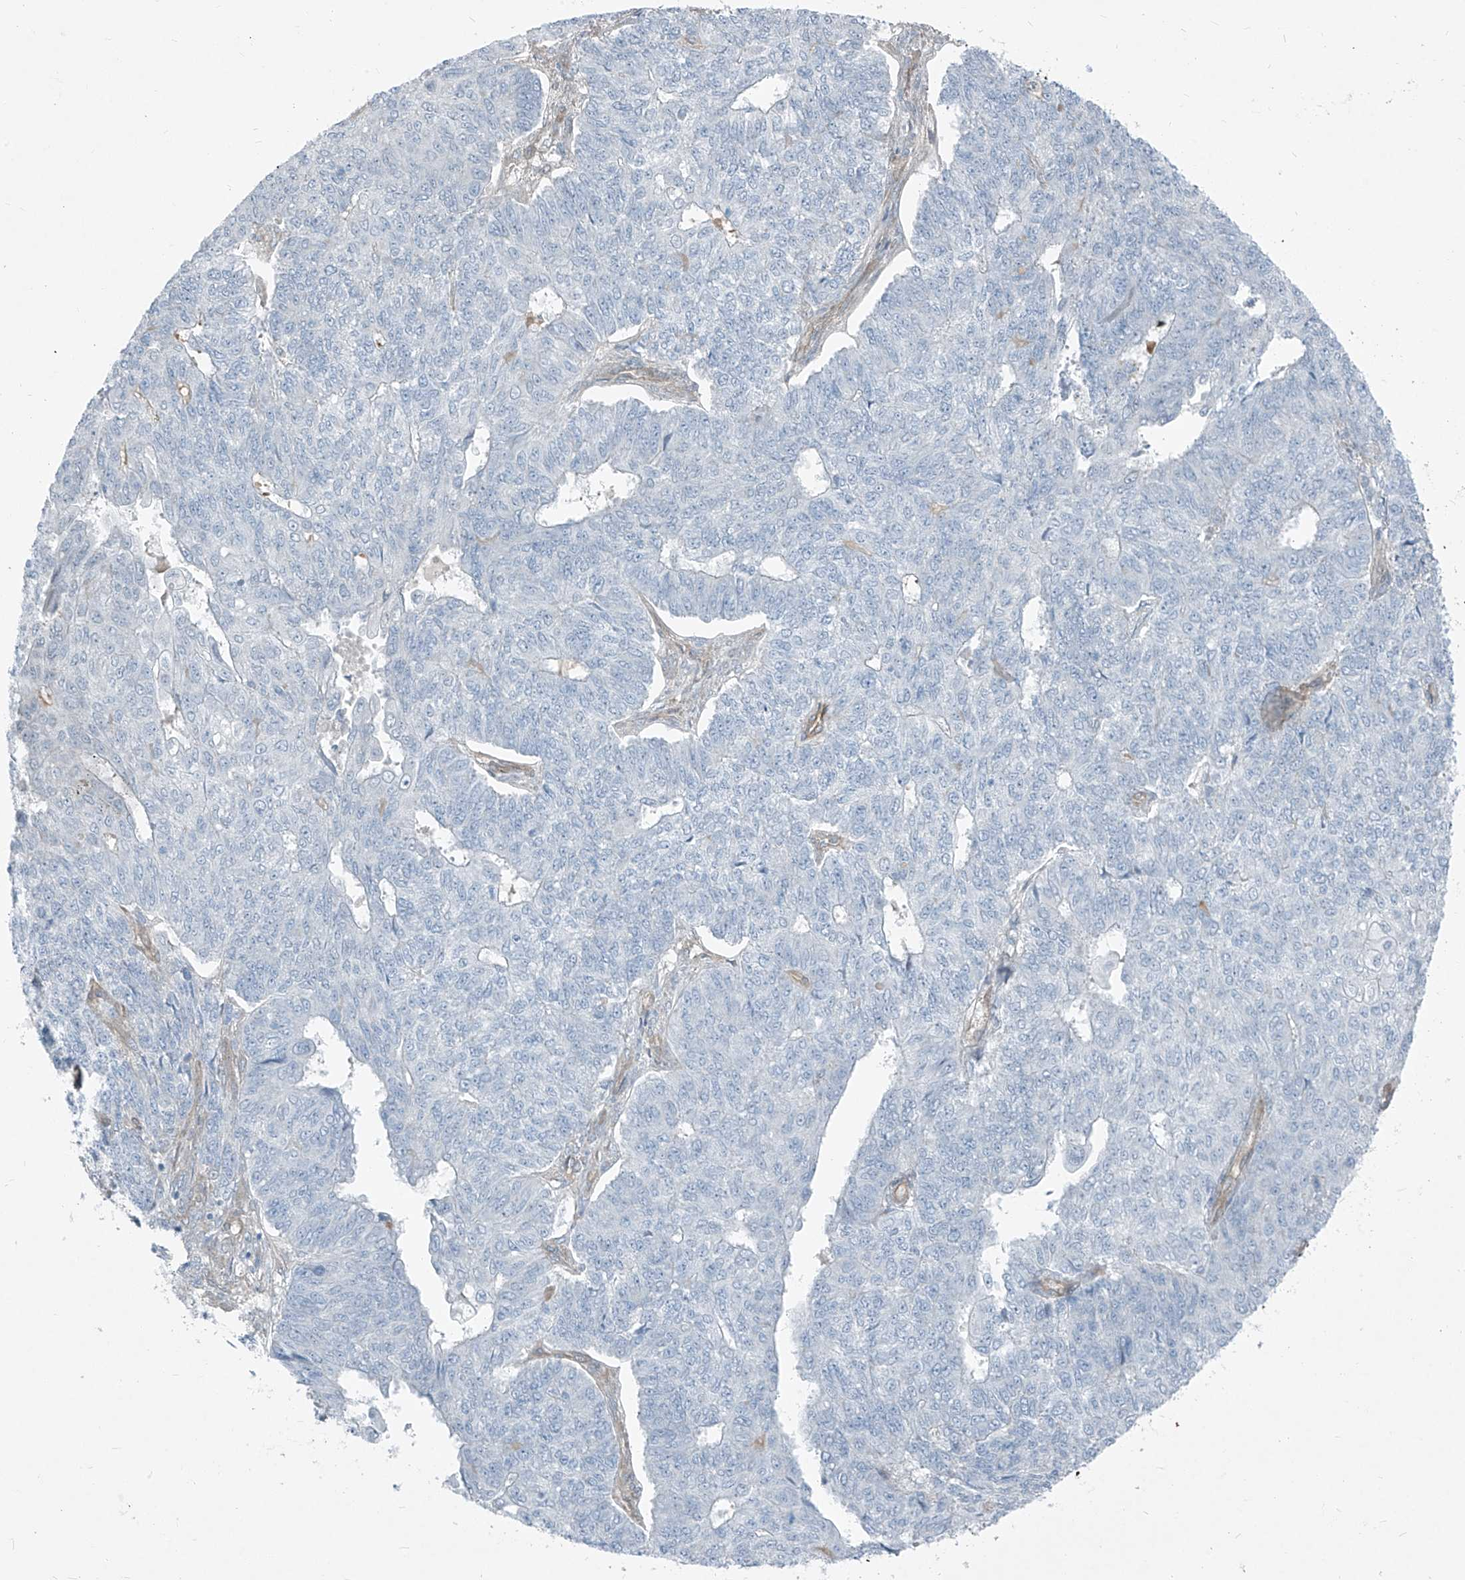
{"staining": {"intensity": "negative", "quantity": "none", "location": "none"}, "tissue": "endometrial cancer", "cell_type": "Tumor cells", "image_type": "cancer", "snomed": [{"axis": "morphology", "description": "Adenocarcinoma, NOS"}, {"axis": "topography", "description": "Endometrium"}], "caption": "Tumor cells show no significant protein expression in endometrial cancer.", "gene": "TNS2", "patient": {"sex": "female", "age": 32}}